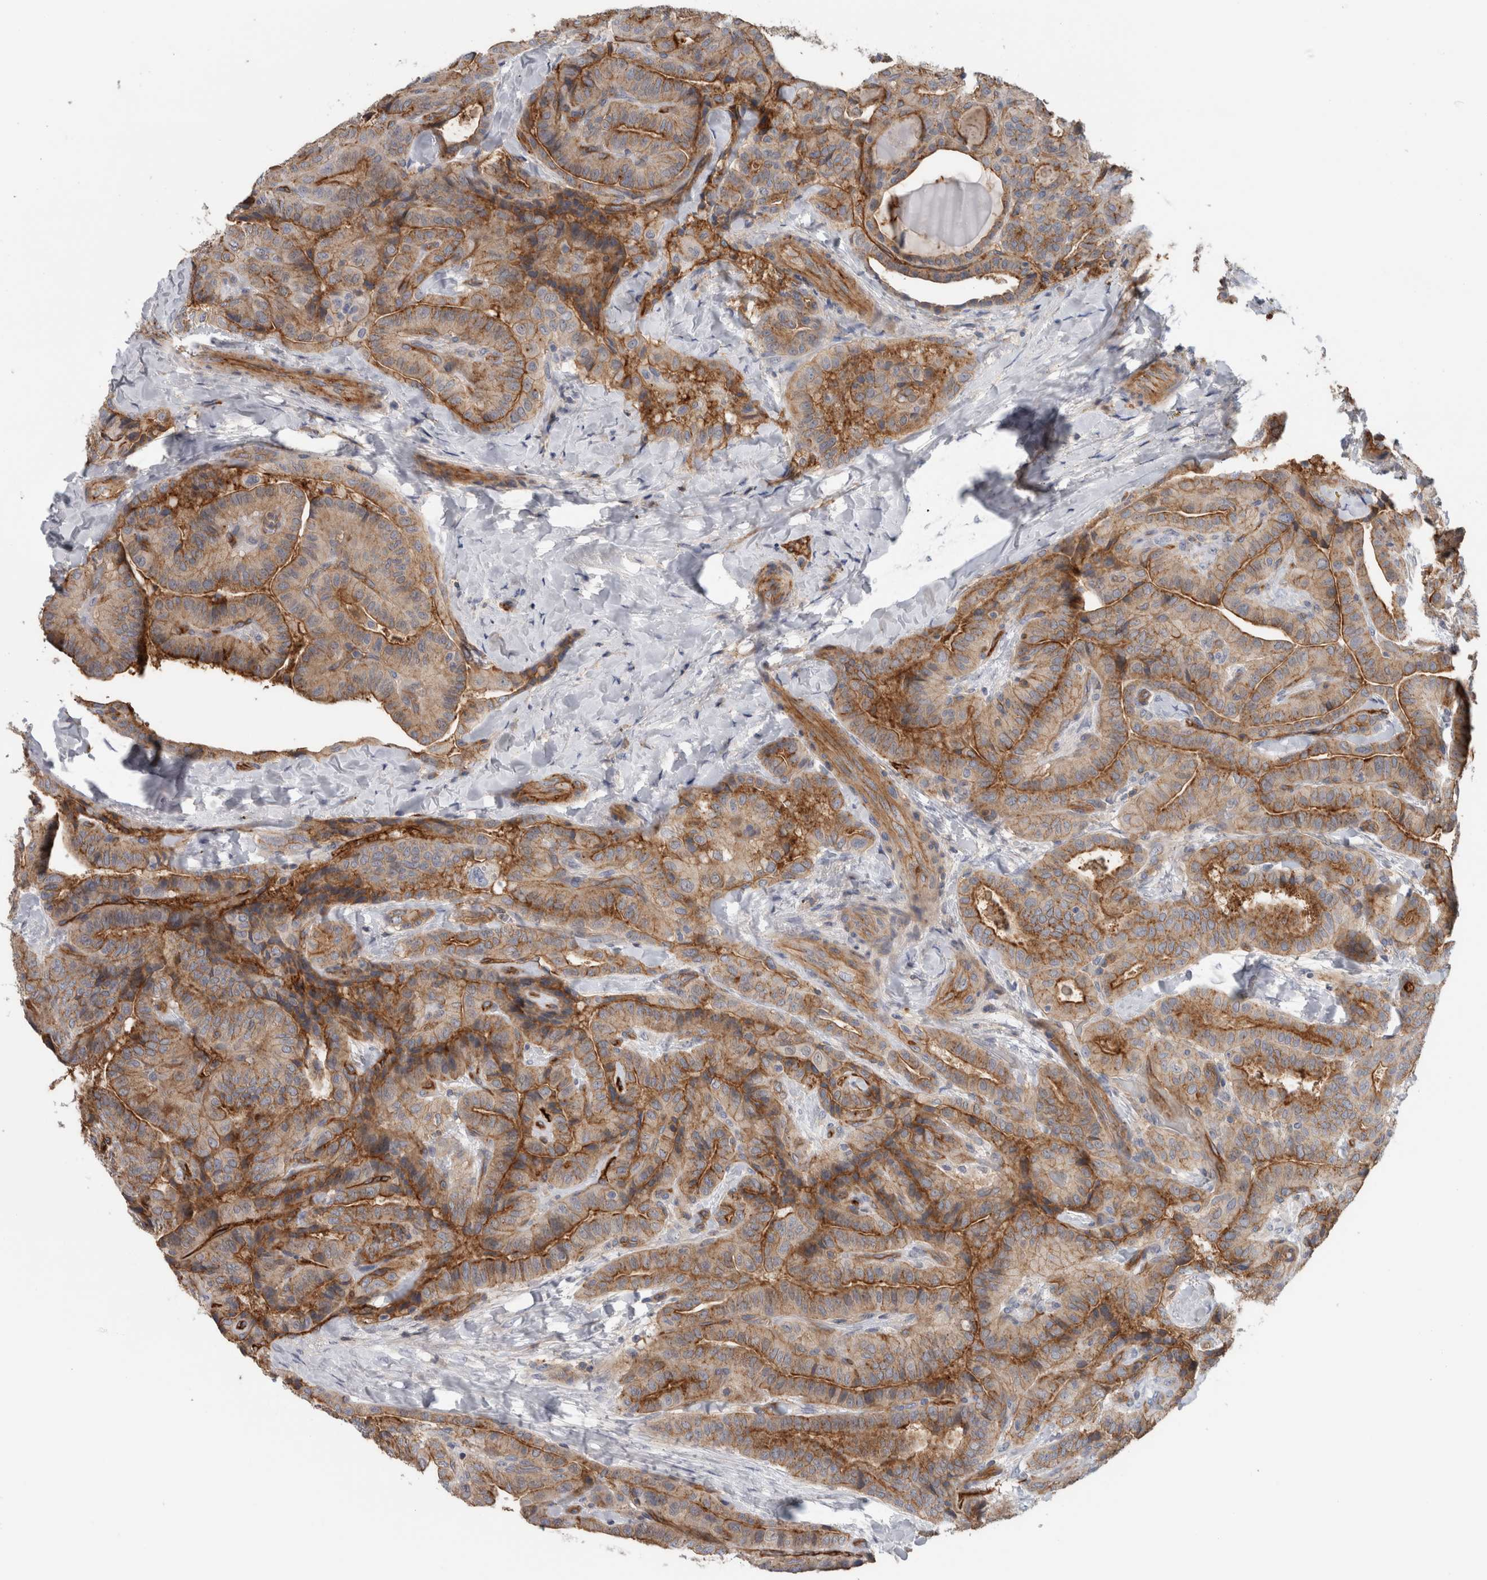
{"staining": {"intensity": "moderate", "quantity": ">75%", "location": "cytoplasmic/membranous"}, "tissue": "thyroid cancer", "cell_type": "Tumor cells", "image_type": "cancer", "snomed": [{"axis": "morphology", "description": "Papillary adenocarcinoma, NOS"}, {"axis": "topography", "description": "Thyroid gland"}], "caption": "Papillary adenocarcinoma (thyroid) was stained to show a protein in brown. There is medium levels of moderate cytoplasmic/membranous staining in approximately >75% of tumor cells.", "gene": "CD59", "patient": {"sex": "male", "age": 77}}